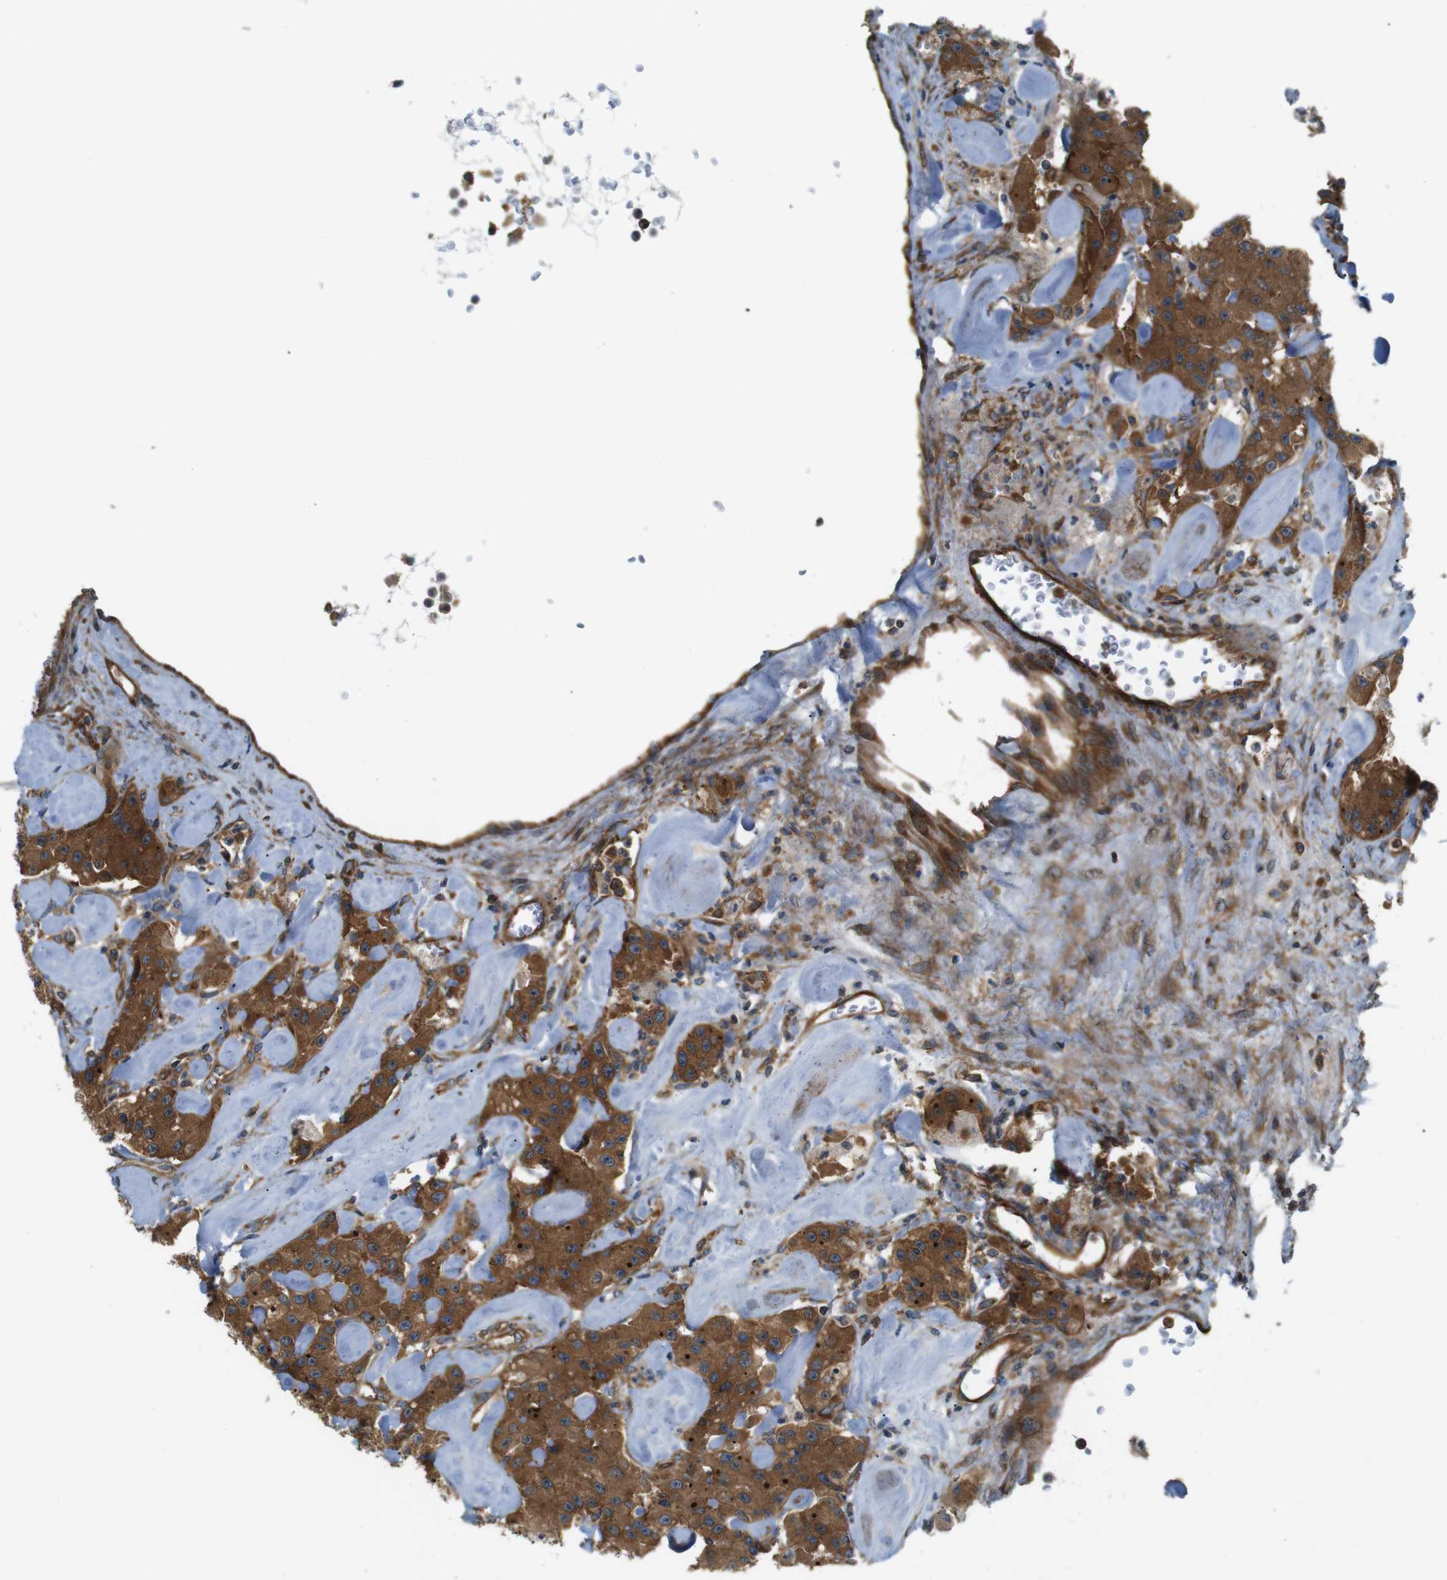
{"staining": {"intensity": "moderate", "quantity": ">75%", "location": "cytoplasmic/membranous"}, "tissue": "carcinoid", "cell_type": "Tumor cells", "image_type": "cancer", "snomed": [{"axis": "morphology", "description": "Carcinoid, malignant, NOS"}, {"axis": "topography", "description": "Pancreas"}], "caption": "Human carcinoid (malignant) stained with a brown dye demonstrates moderate cytoplasmic/membranous positive staining in about >75% of tumor cells.", "gene": "TSC1", "patient": {"sex": "male", "age": 41}}